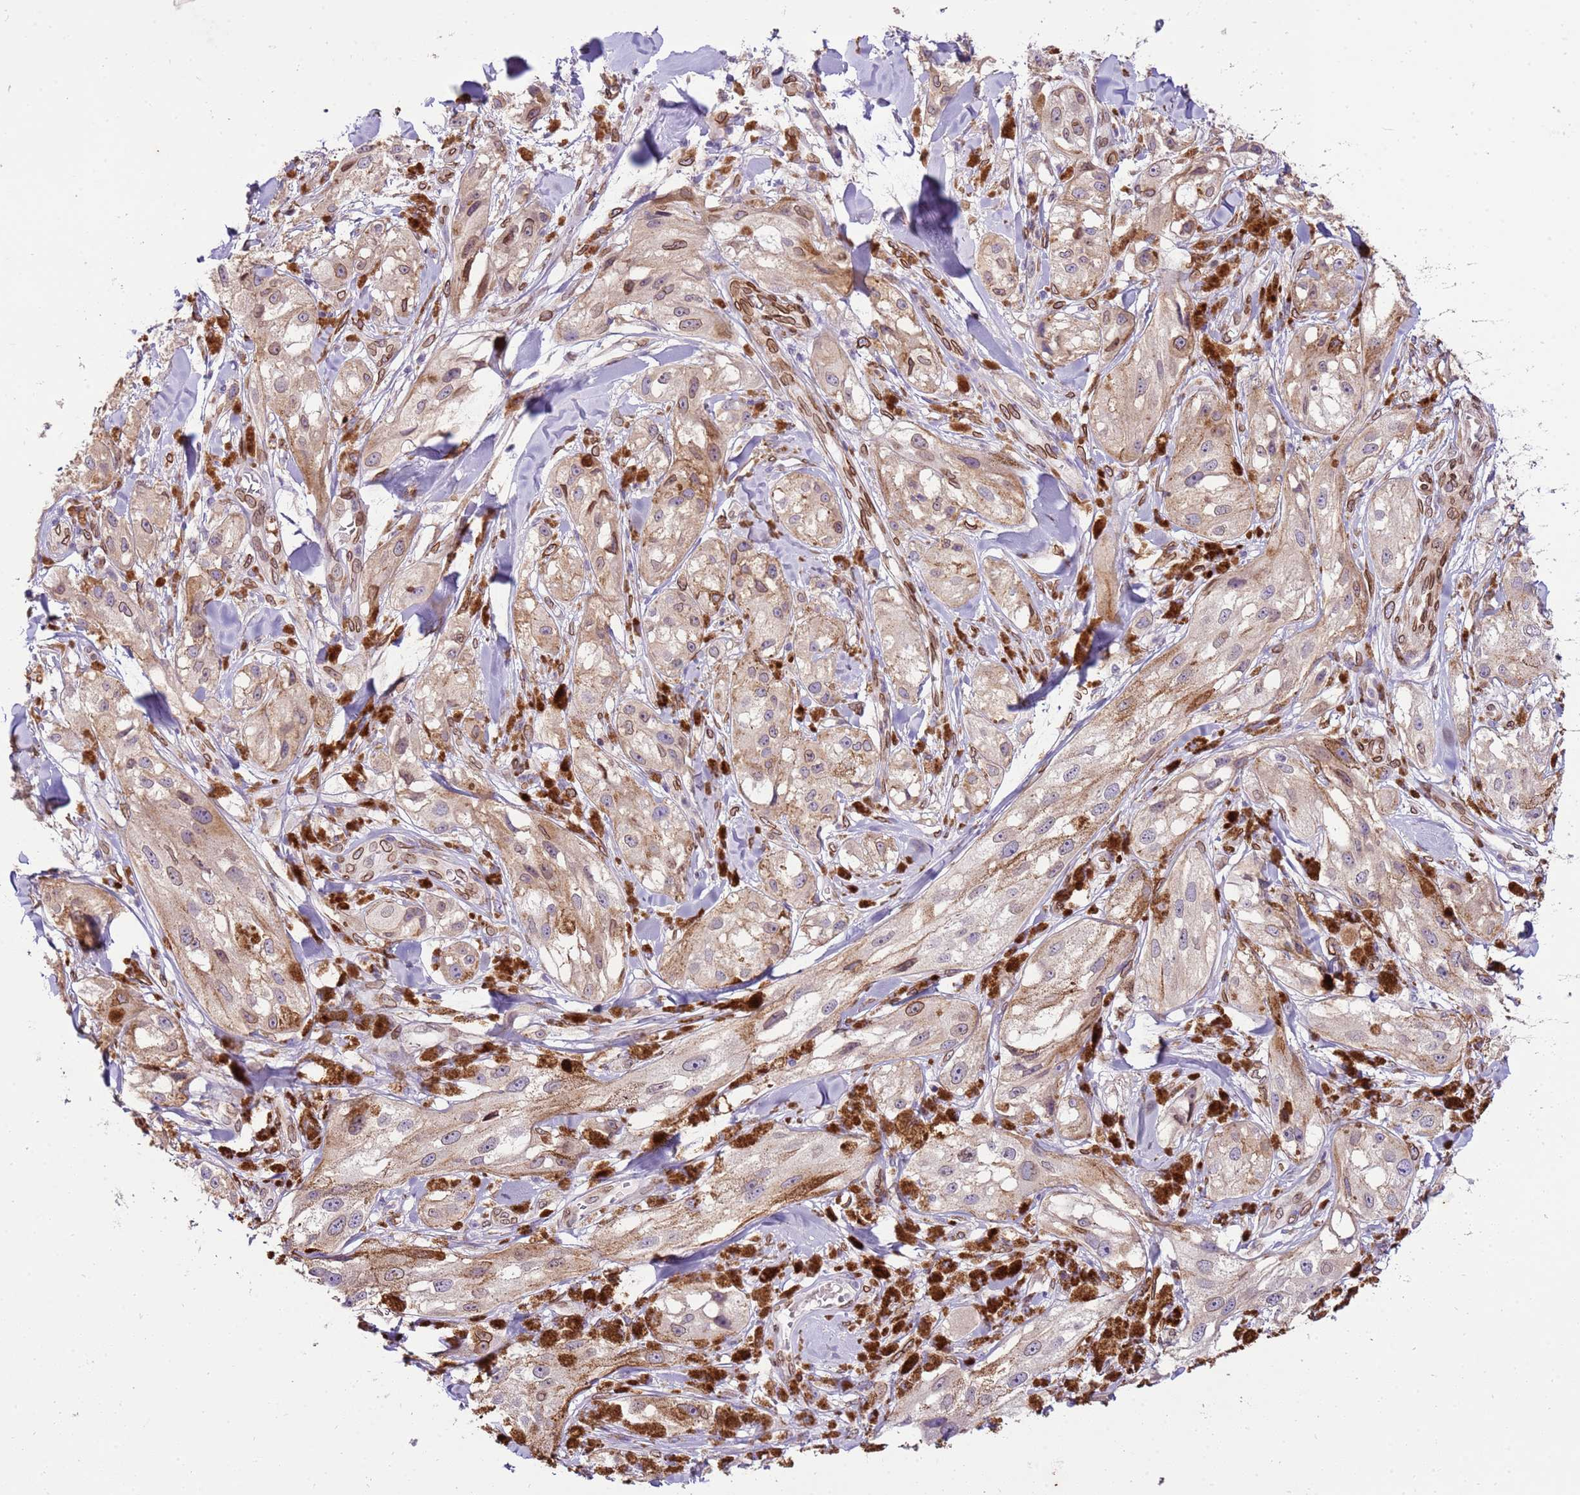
{"staining": {"intensity": "negative", "quantity": "none", "location": "none"}, "tissue": "melanoma", "cell_type": "Tumor cells", "image_type": "cancer", "snomed": [{"axis": "morphology", "description": "Malignant melanoma, NOS"}, {"axis": "topography", "description": "Skin"}], "caption": "Tumor cells are negative for protein expression in human melanoma. Brightfield microscopy of immunohistochemistry (IHC) stained with DAB (brown) and hematoxylin (blue), captured at high magnification.", "gene": "TMEM47", "patient": {"sex": "male", "age": 88}}